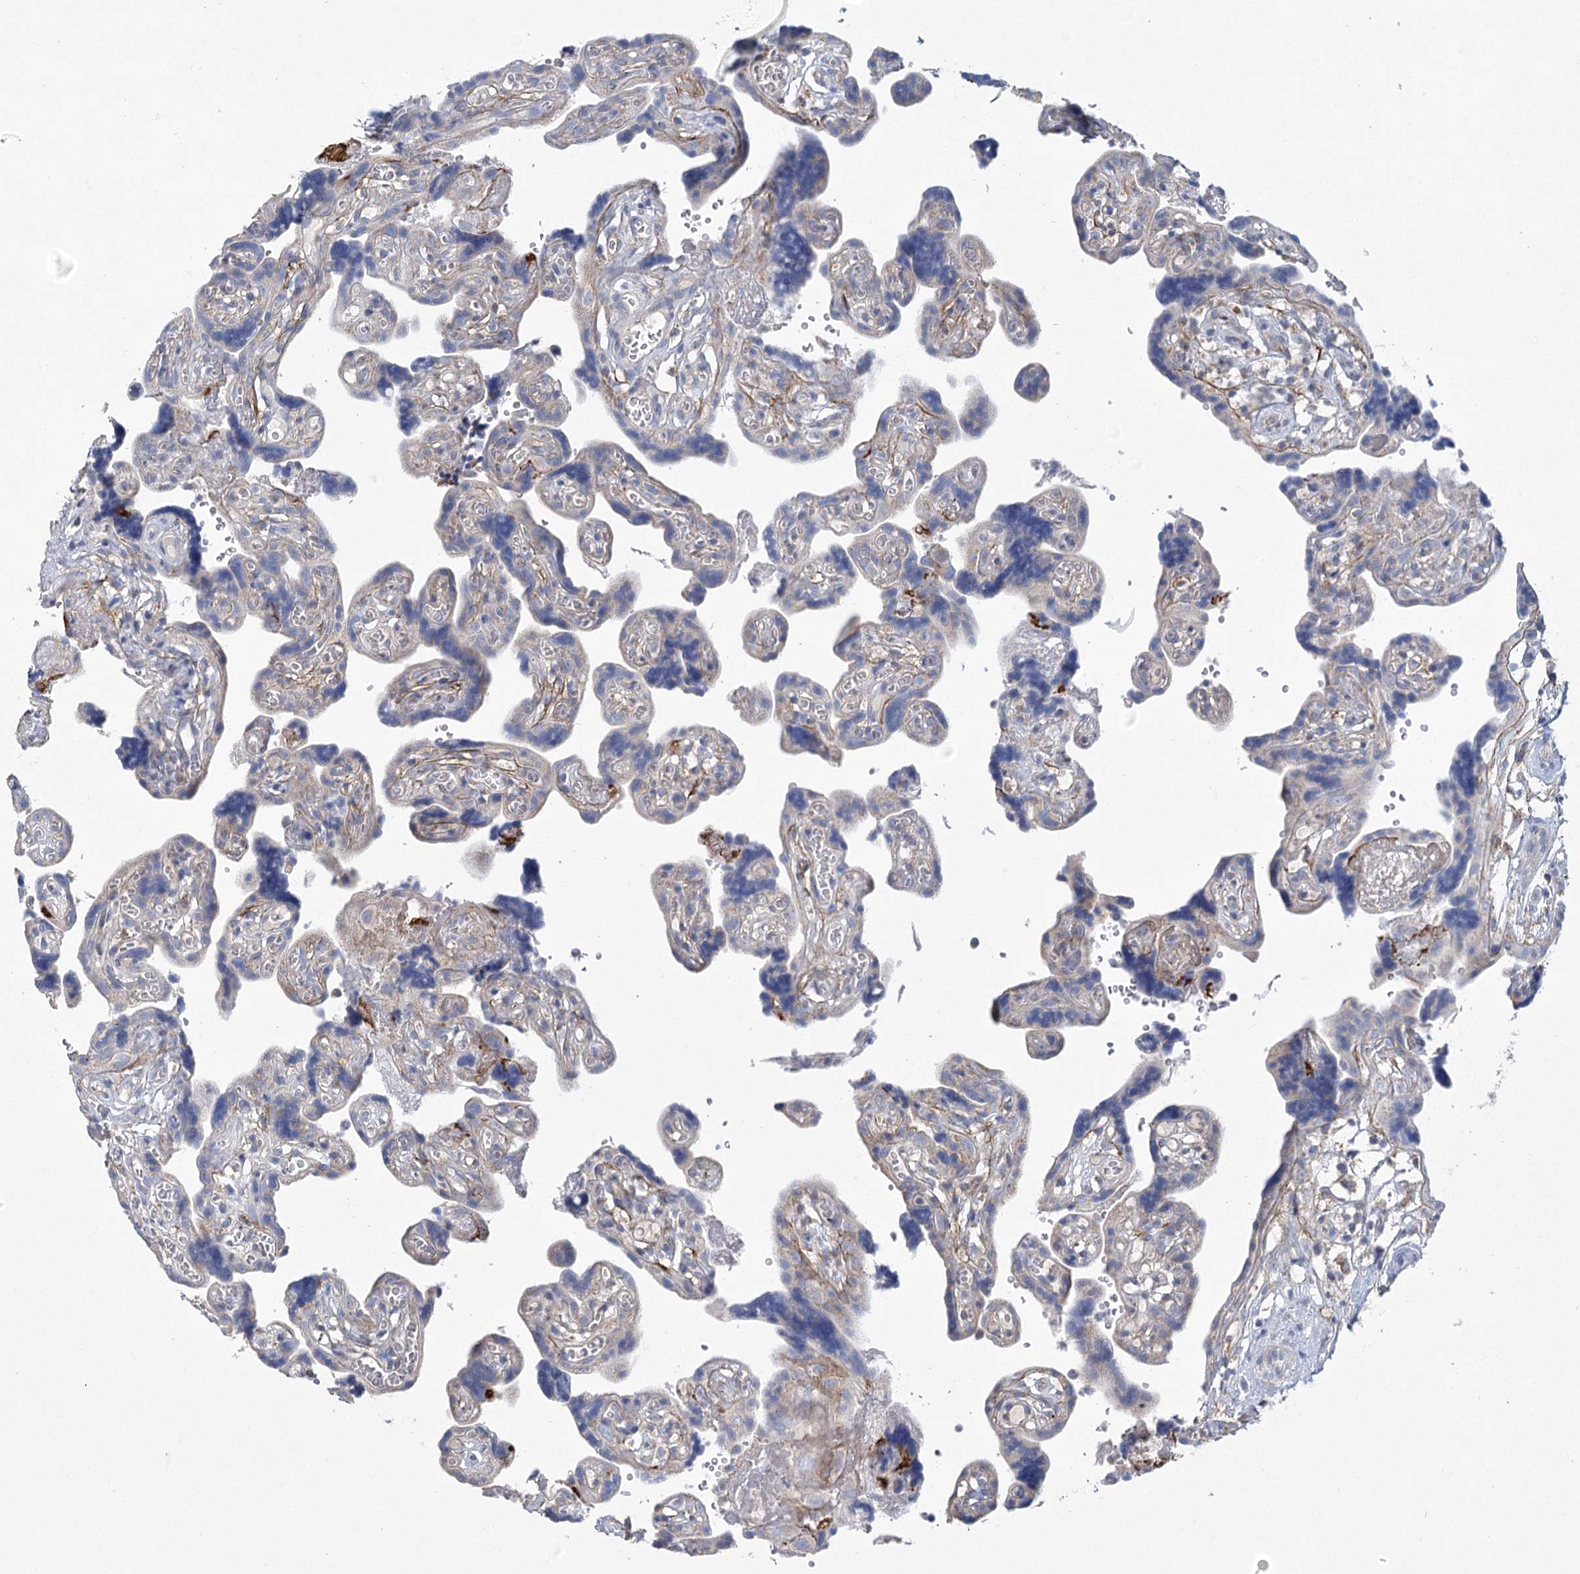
{"staining": {"intensity": "moderate", "quantity": "<25%", "location": "cytoplasmic/membranous"}, "tissue": "placenta", "cell_type": "Decidual cells", "image_type": "normal", "snomed": [{"axis": "morphology", "description": "Normal tissue, NOS"}, {"axis": "topography", "description": "Placenta"}], "caption": "Placenta stained with immunohistochemistry shows moderate cytoplasmic/membranous expression in about <25% of decidual cells.", "gene": "SNX7", "patient": {"sex": "female", "age": 30}}